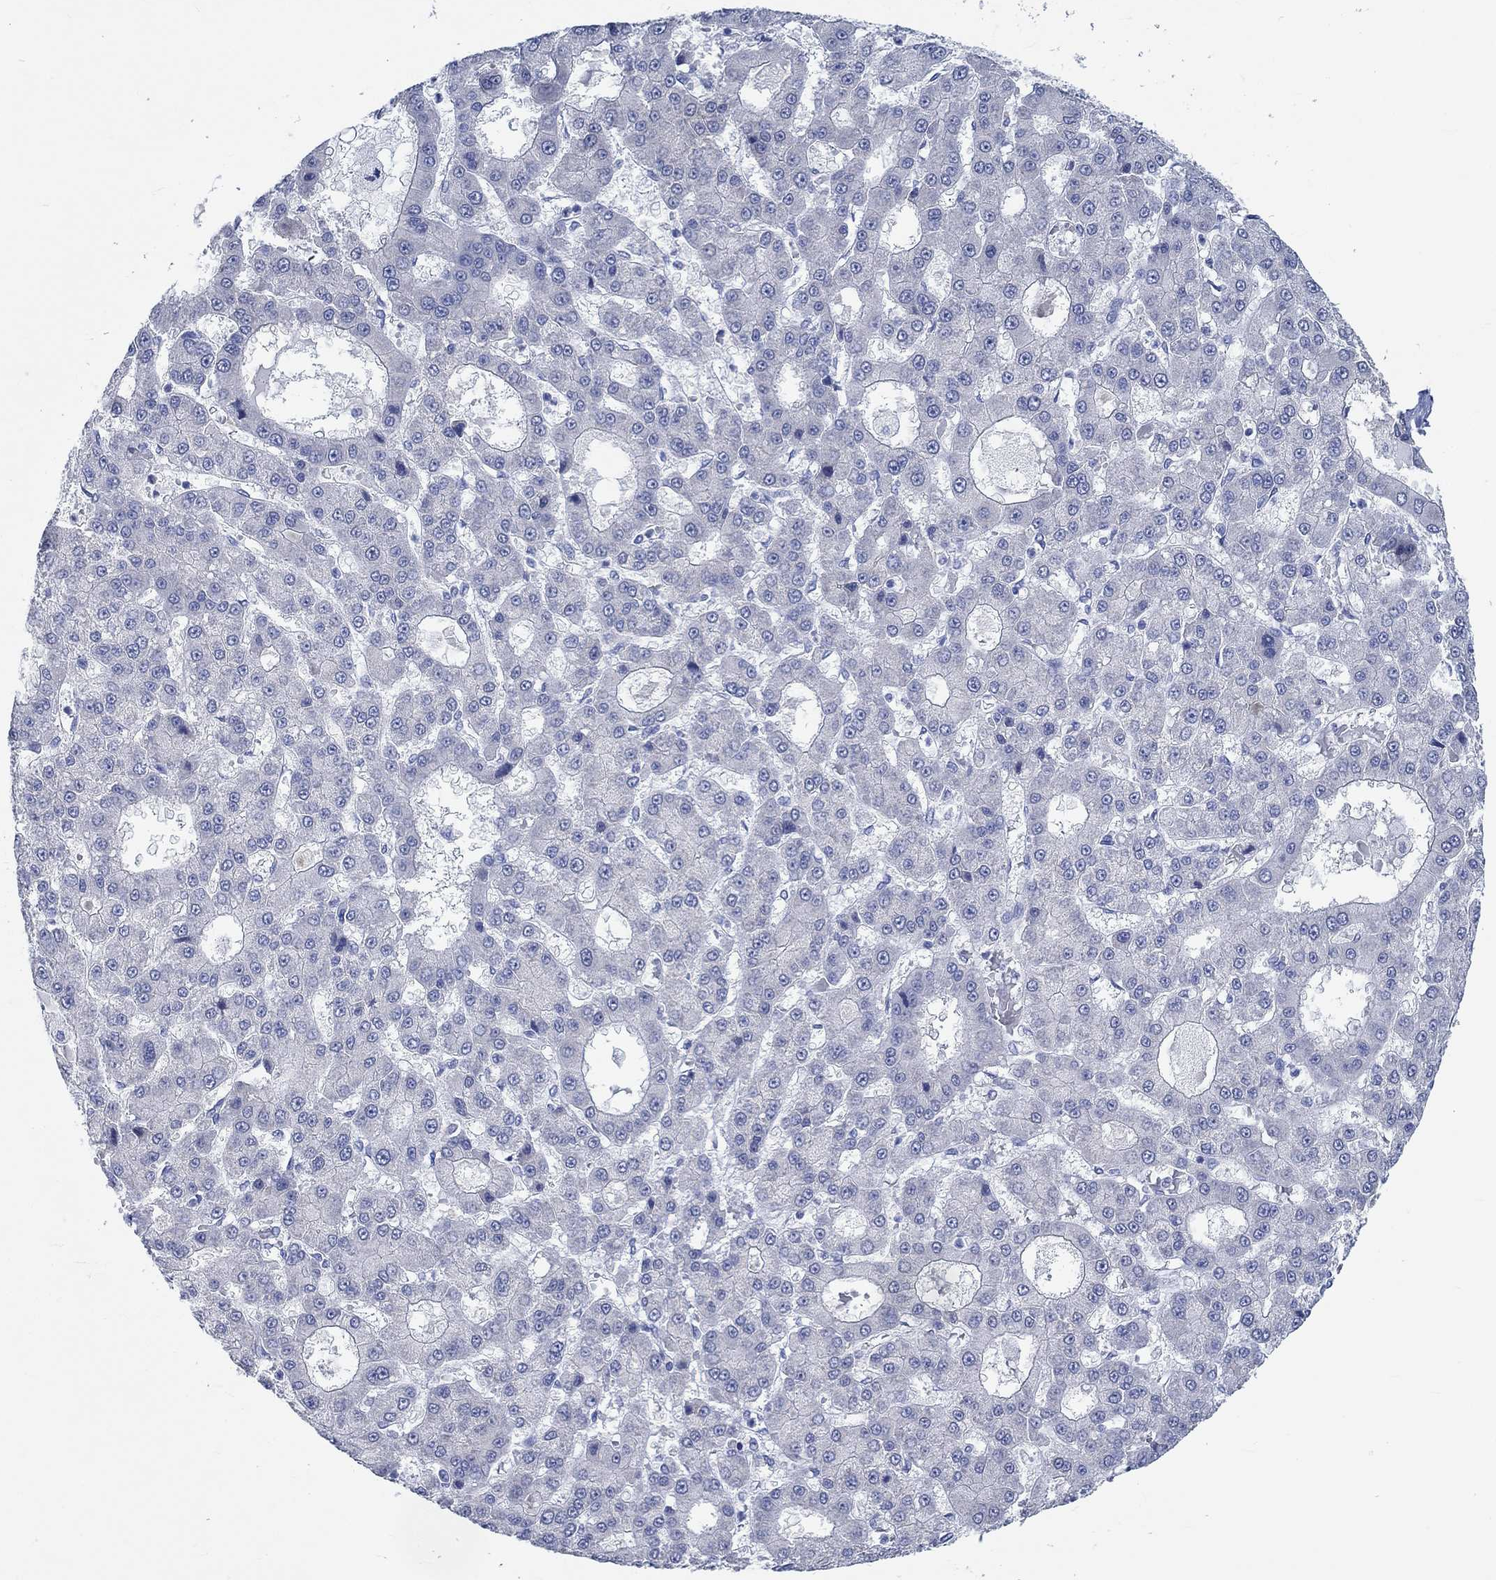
{"staining": {"intensity": "negative", "quantity": "none", "location": "none"}, "tissue": "liver cancer", "cell_type": "Tumor cells", "image_type": "cancer", "snomed": [{"axis": "morphology", "description": "Carcinoma, Hepatocellular, NOS"}, {"axis": "topography", "description": "Liver"}], "caption": "Protein analysis of liver cancer demonstrates no significant expression in tumor cells.", "gene": "C4orf47", "patient": {"sex": "male", "age": 70}}